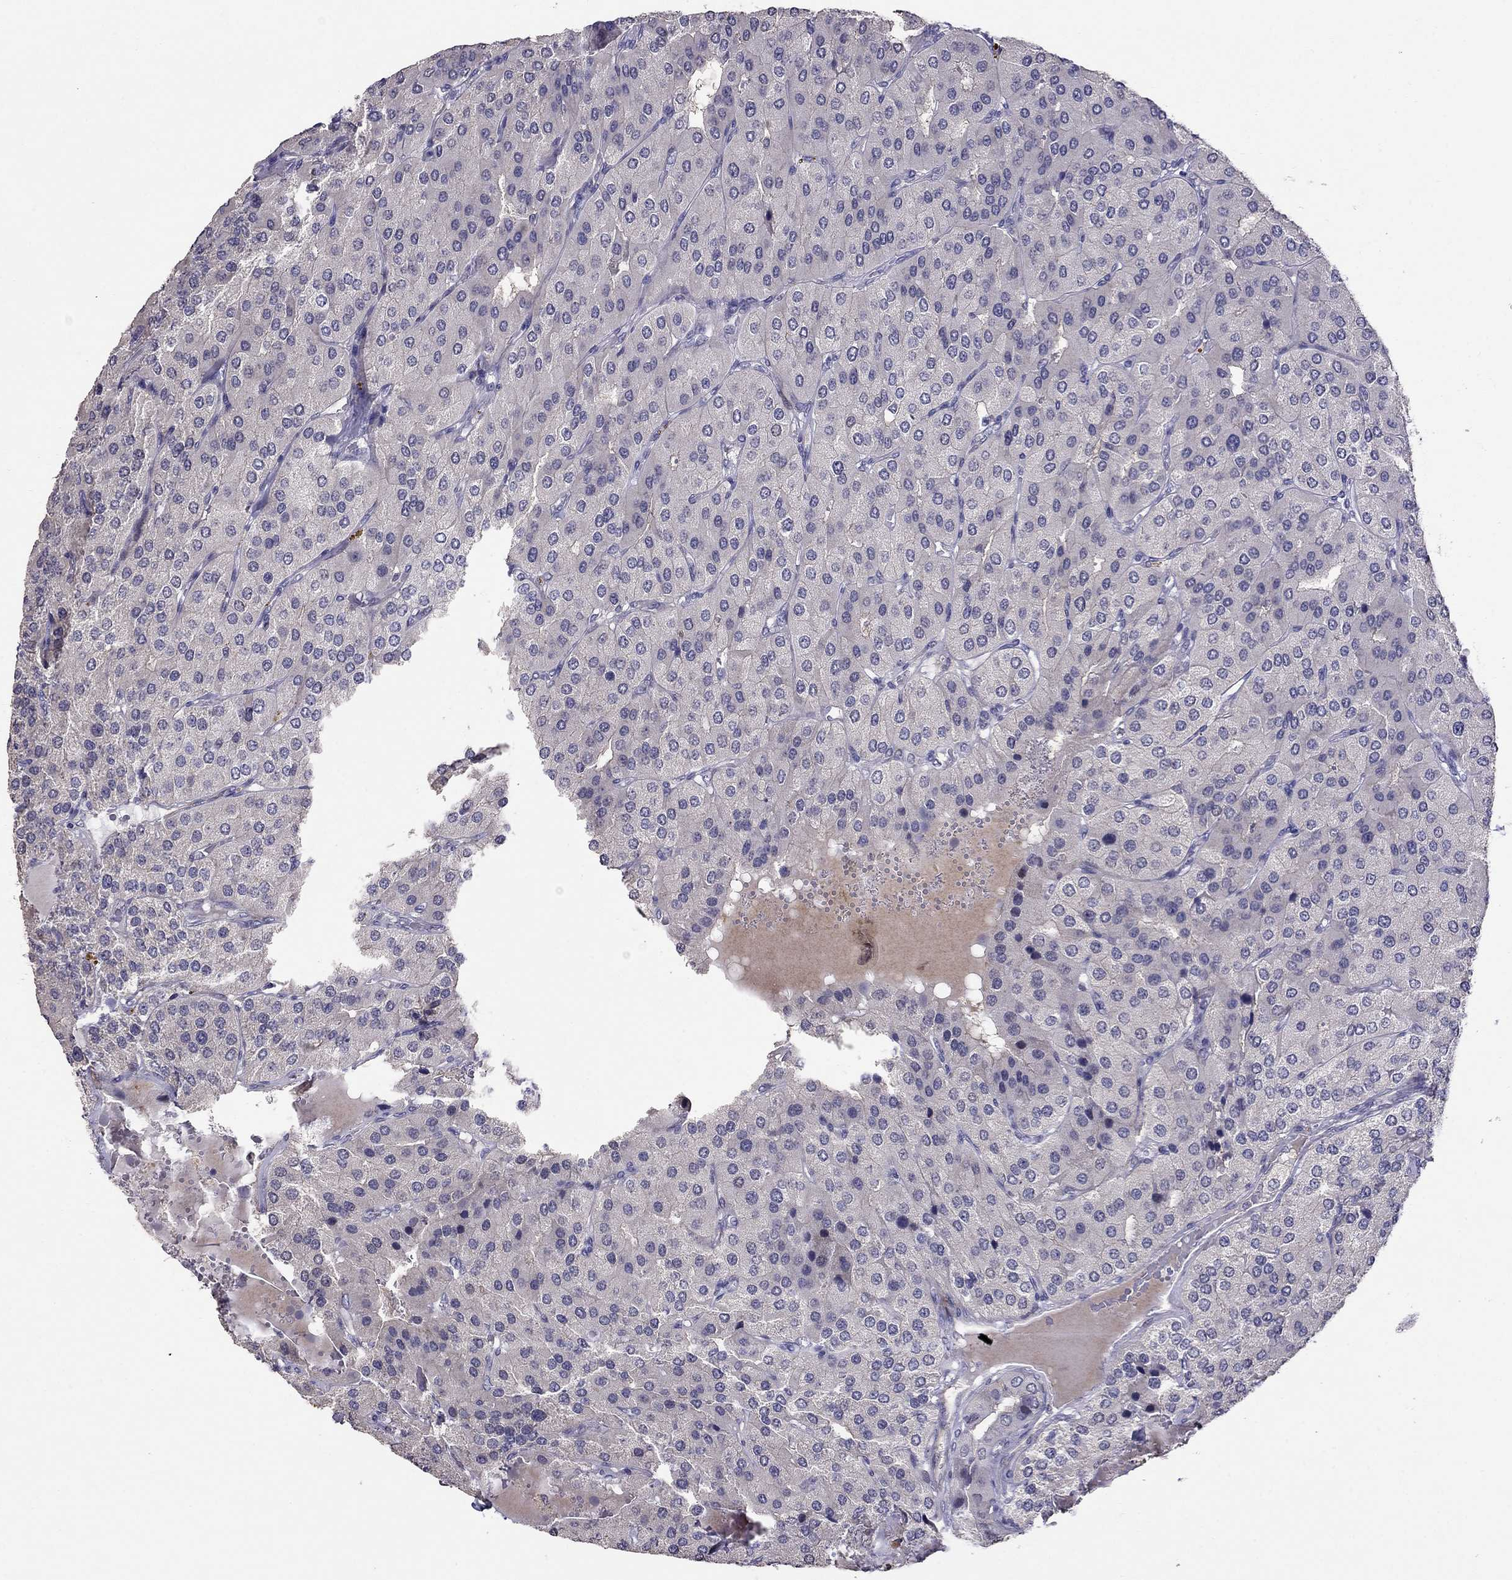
{"staining": {"intensity": "negative", "quantity": "none", "location": "none"}, "tissue": "parathyroid gland", "cell_type": "Glandular cells", "image_type": "normal", "snomed": [{"axis": "morphology", "description": "Normal tissue, NOS"}, {"axis": "morphology", "description": "Adenoma, NOS"}, {"axis": "topography", "description": "Parathyroid gland"}], "caption": "IHC histopathology image of normal parathyroid gland stained for a protein (brown), which demonstrates no expression in glandular cells.", "gene": "MAGEB4", "patient": {"sex": "female", "age": 86}}